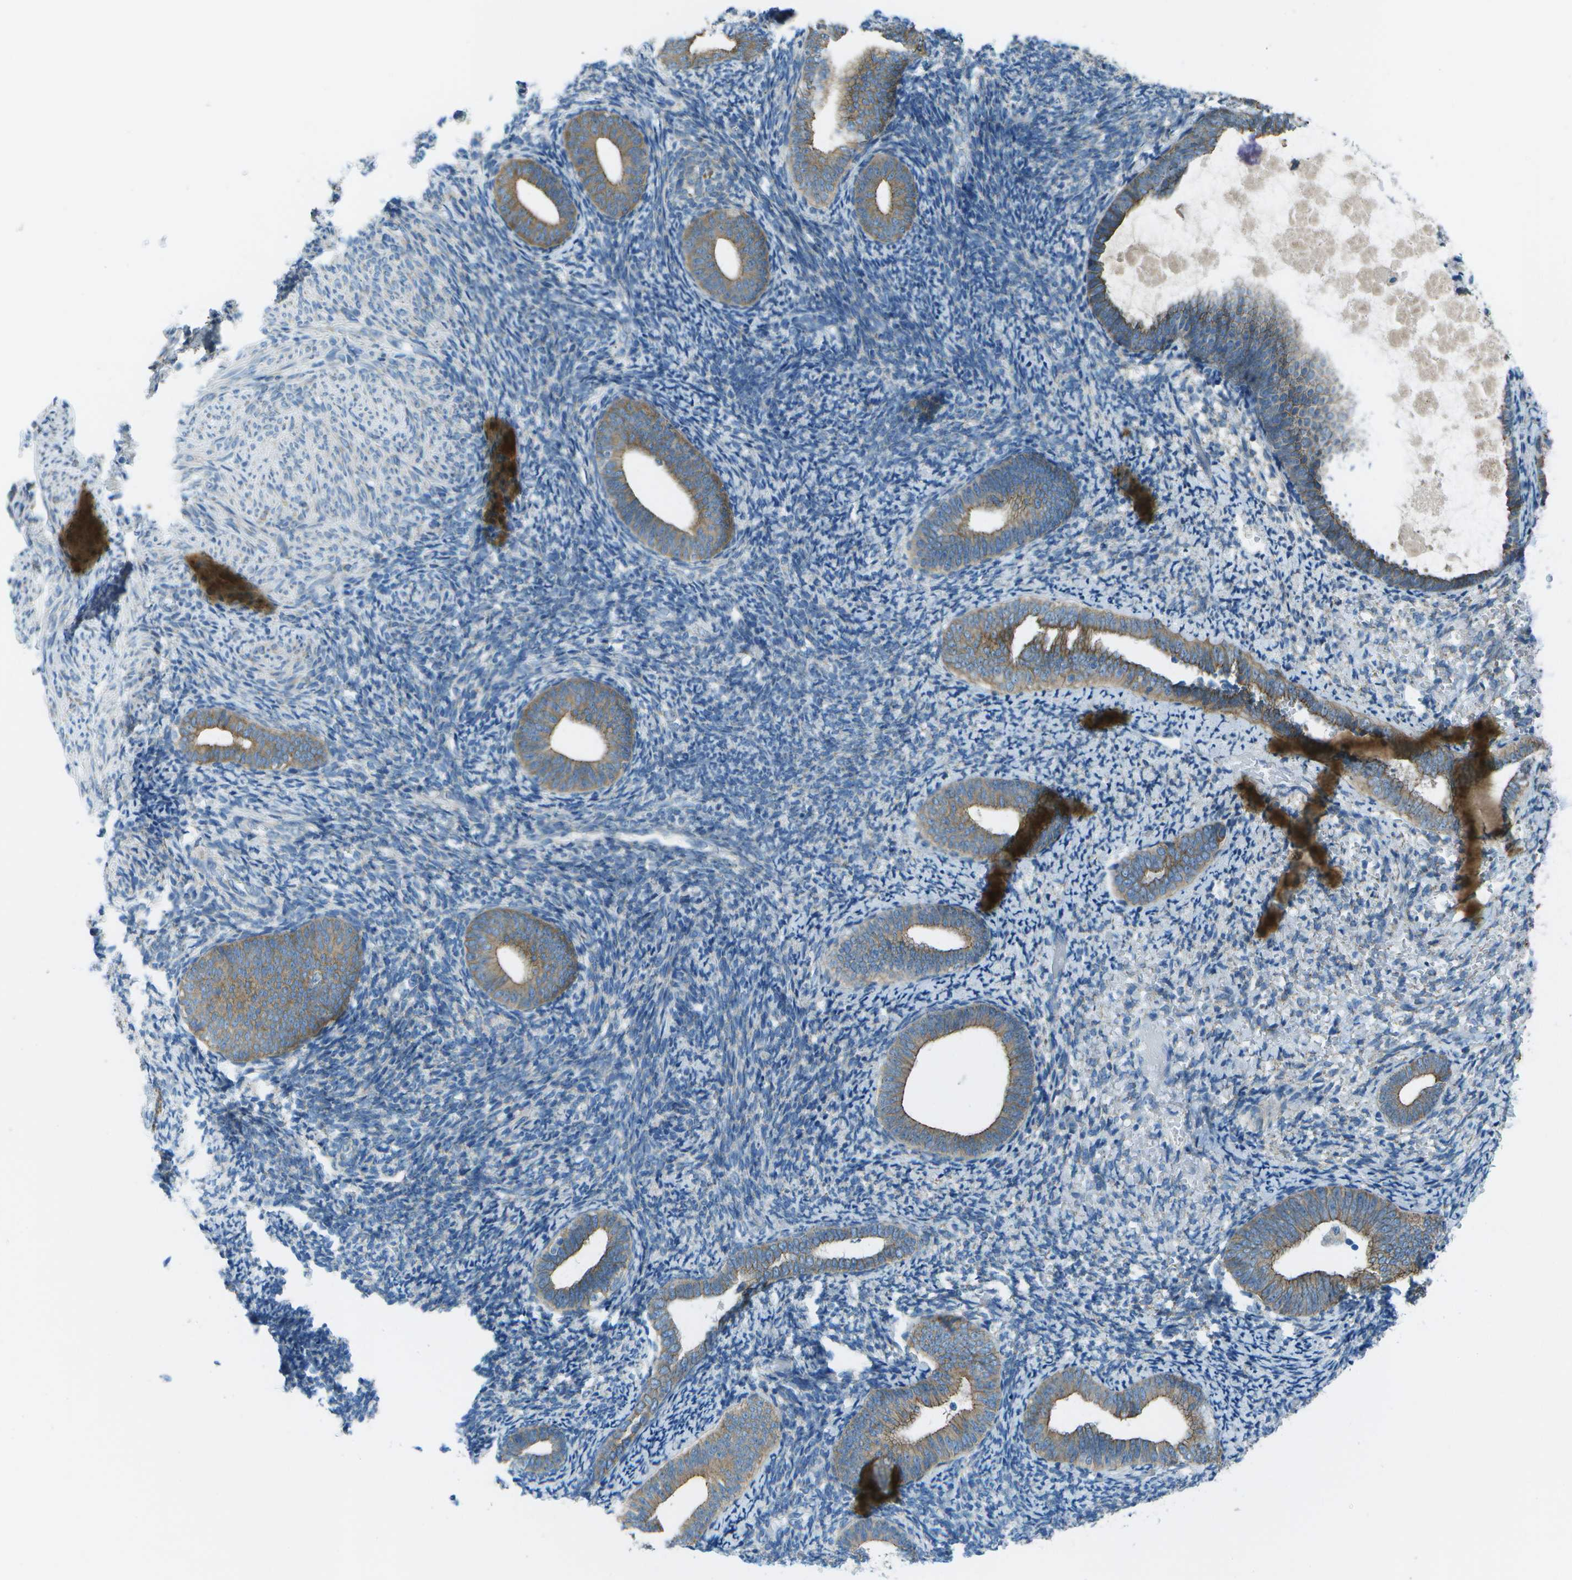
{"staining": {"intensity": "negative", "quantity": "none", "location": "none"}, "tissue": "endometrium", "cell_type": "Cells in endometrial stroma", "image_type": "normal", "snomed": [{"axis": "morphology", "description": "Normal tissue, NOS"}, {"axis": "topography", "description": "Endometrium"}], "caption": "IHC micrograph of benign endometrium: endometrium stained with DAB shows no significant protein positivity in cells in endometrial stroma.", "gene": "KCTD3", "patient": {"sex": "female", "age": 66}}